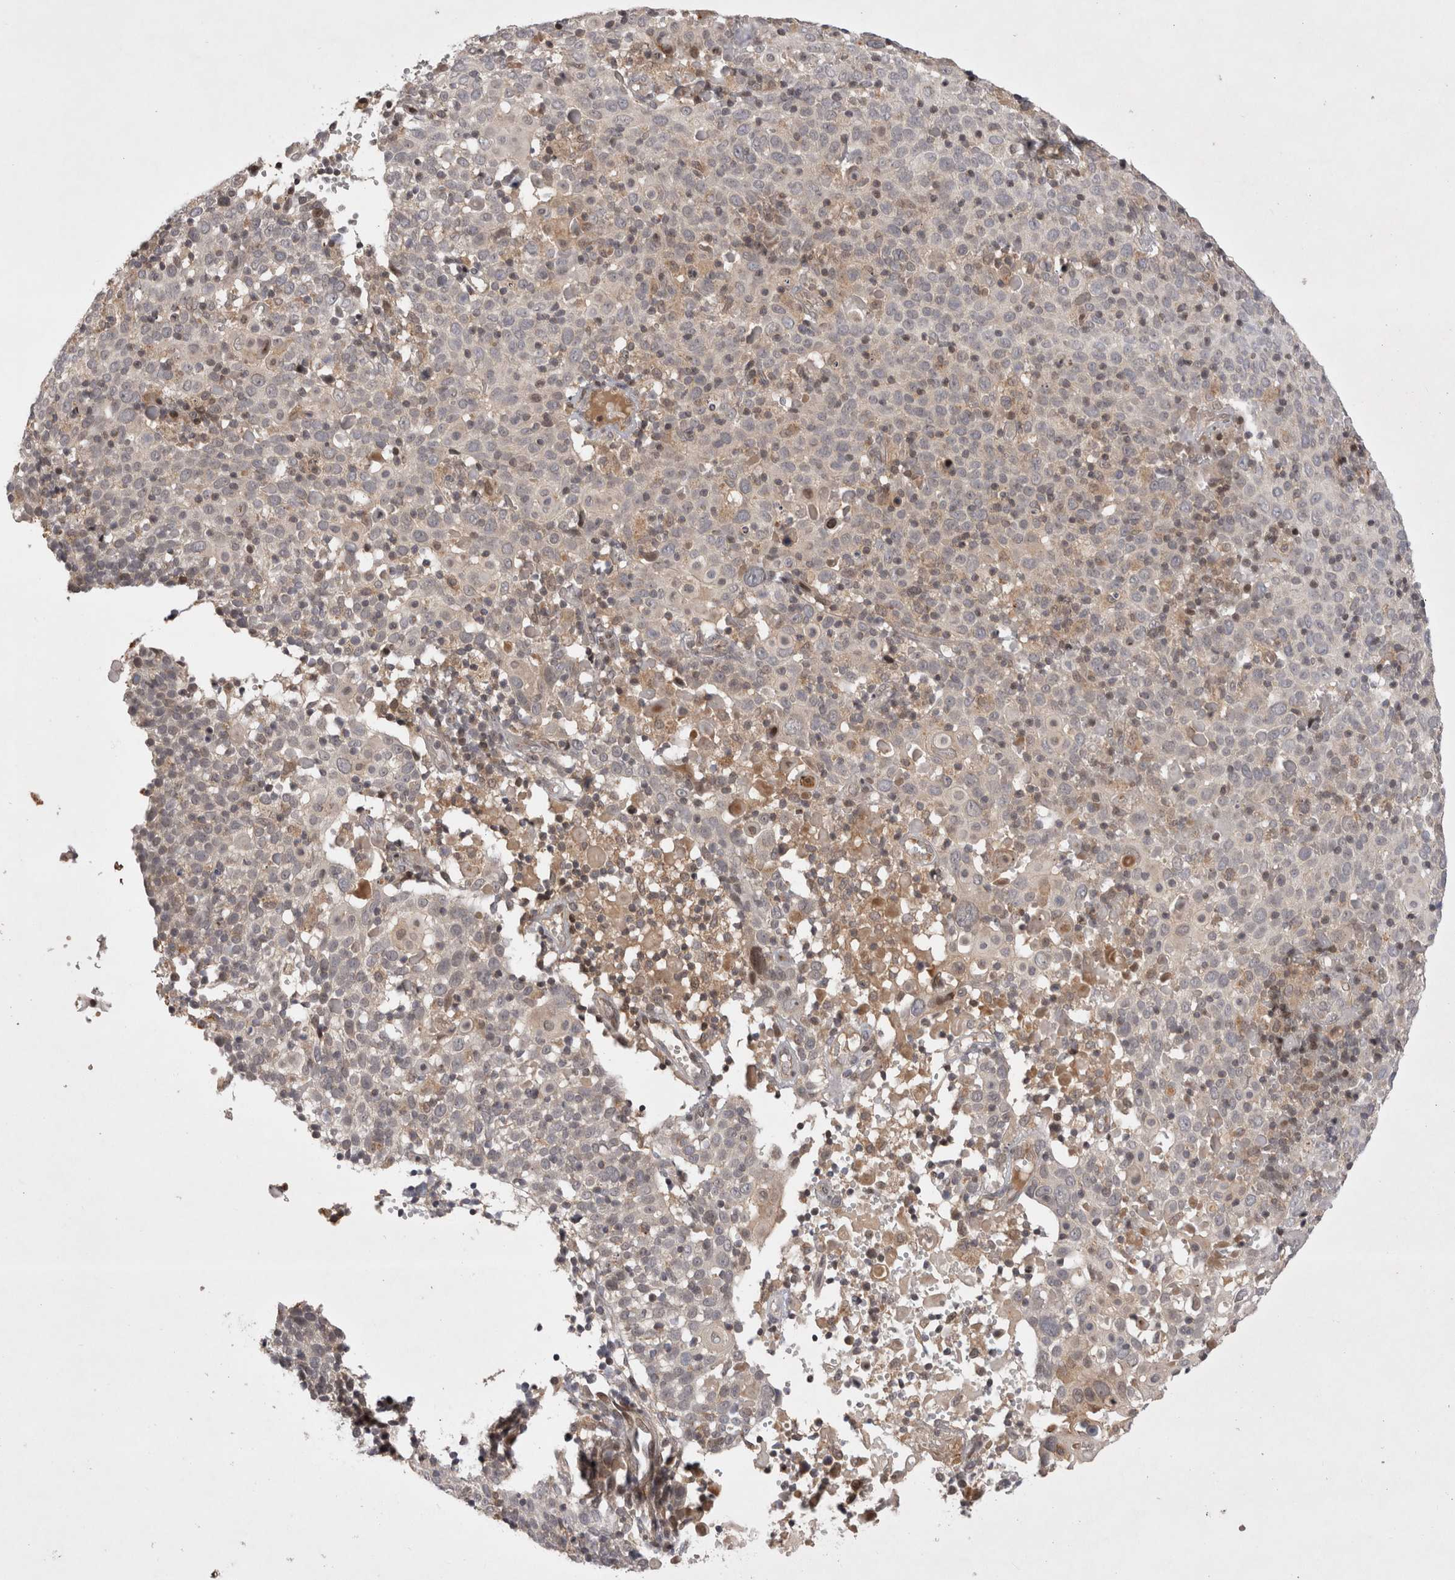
{"staining": {"intensity": "negative", "quantity": "none", "location": "none"}, "tissue": "cervical cancer", "cell_type": "Tumor cells", "image_type": "cancer", "snomed": [{"axis": "morphology", "description": "Squamous cell carcinoma, NOS"}, {"axis": "topography", "description": "Cervix"}], "caption": "This is an immunohistochemistry photomicrograph of human cervical cancer. There is no expression in tumor cells.", "gene": "PLEKHM1", "patient": {"sex": "female", "age": 74}}